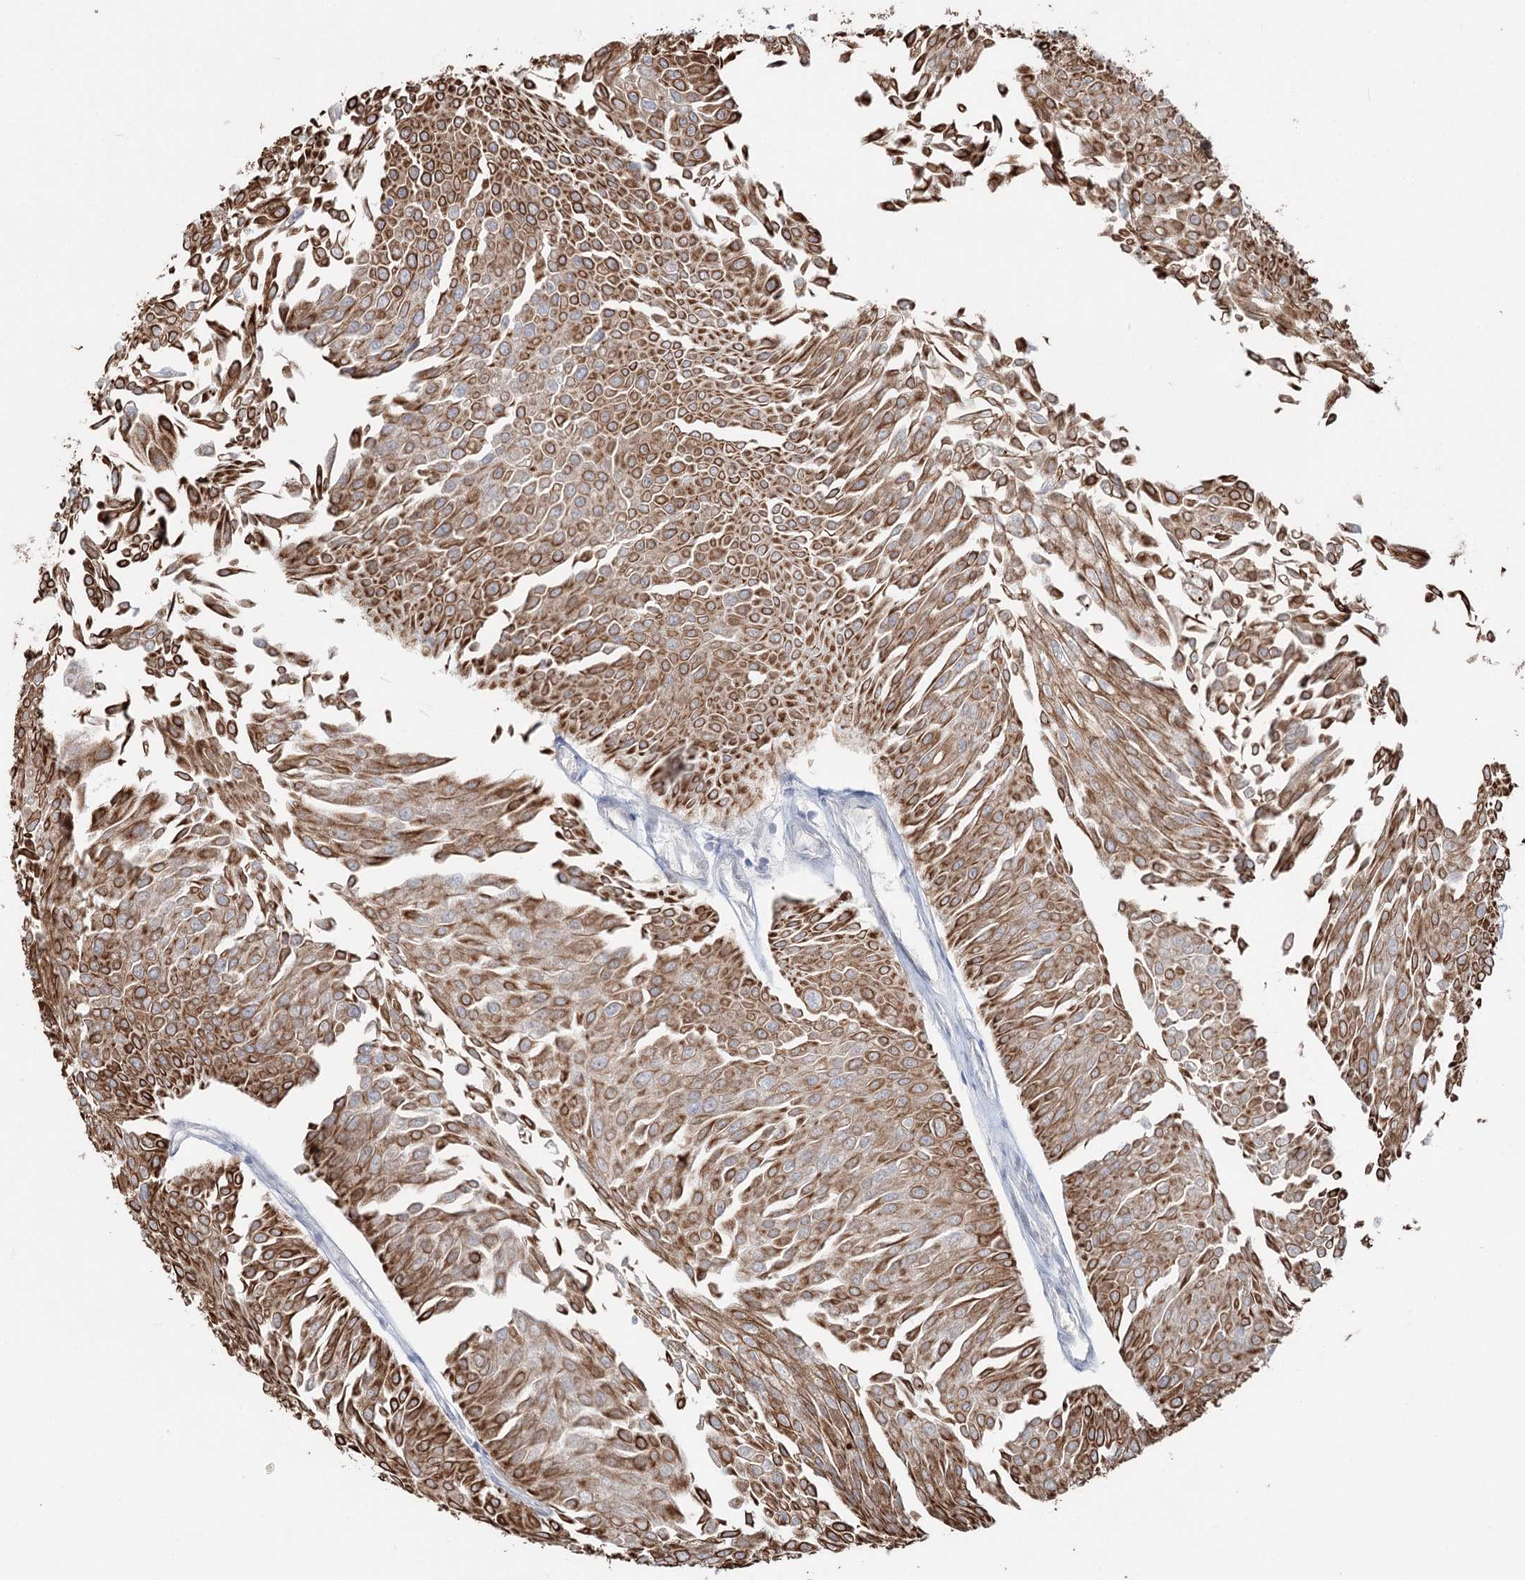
{"staining": {"intensity": "strong", "quantity": ">75%", "location": "cytoplasmic/membranous"}, "tissue": "urothelial cancer", "cell_type": "Tumor cells", "image_type": "cancer", "snomed": [{"axis": "morphology", "description": "Urothelial carcinoma, Low grade"}, {"axis": "topography", "description": "Urinary bladder"}], "caption": "Urothelial carcinoma (low-grade) stained for a protein (brown) exhibits strong cytoplasmic/membranous positive positivity in about >75% of tumor cells.", "gene": "FBXO7", "patient": {"sex": "male", "age": 67}}